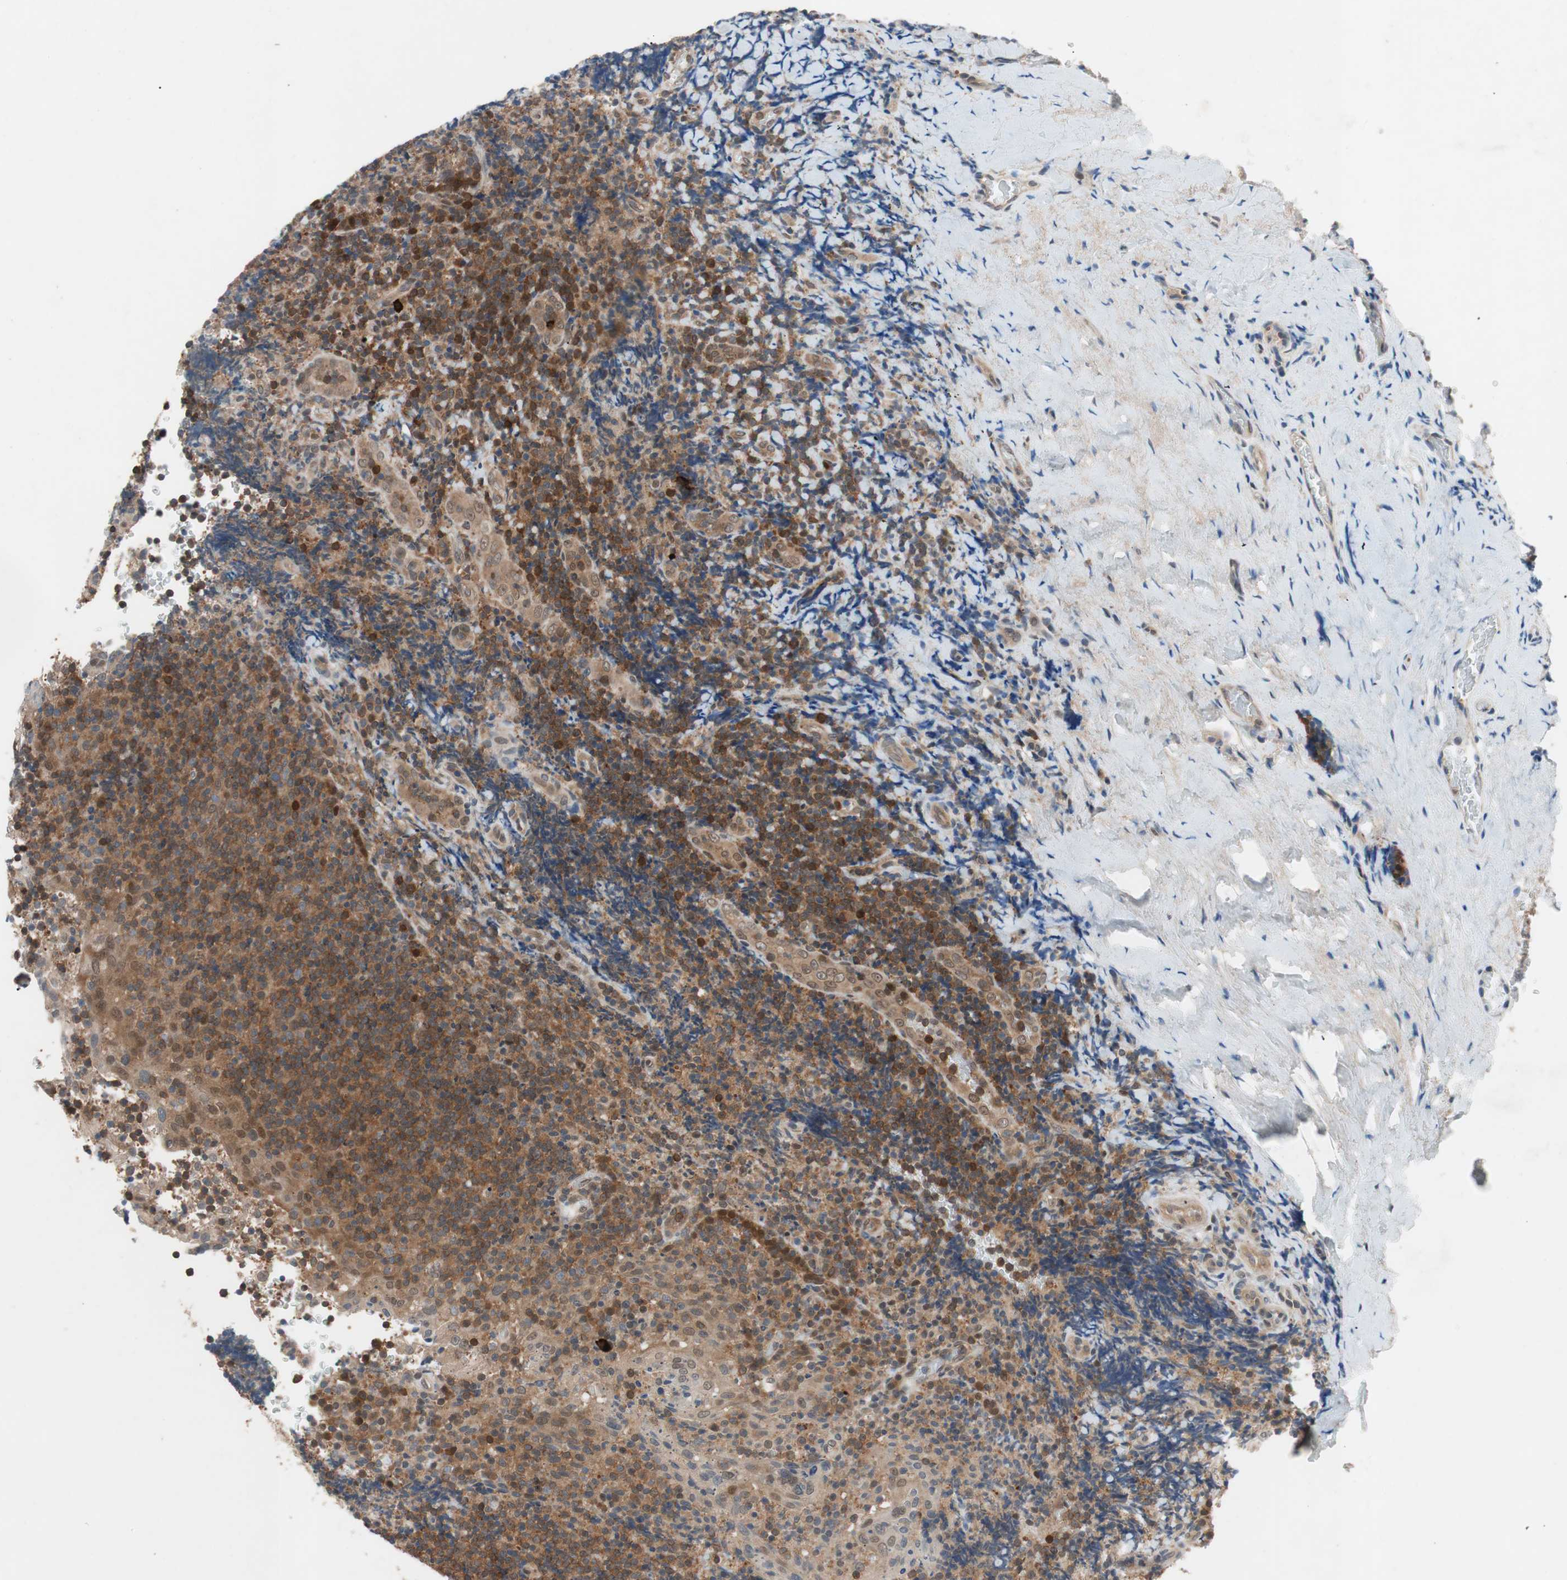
{"staining": {"intensity": "strong", "quantity": ">75%", "location": "cytoplasmic/membranous"}, "tissue": "lymphoma", "cell_type": "Tumor cells", "image_type": "cancer", "snomed": [{"axis": "morphology", "description": "Malignant lymphoma, non-Hodgkin's type, High grade"}, {"axis": "topography", "description": "Tonsil"}], "caption": "Tumor cells reveal strong cytoplasmic/membranous positivity in about >75% of cells in lymphoma.", "gene": "GALT", "patient": {"sex": "female", "age": 36}}